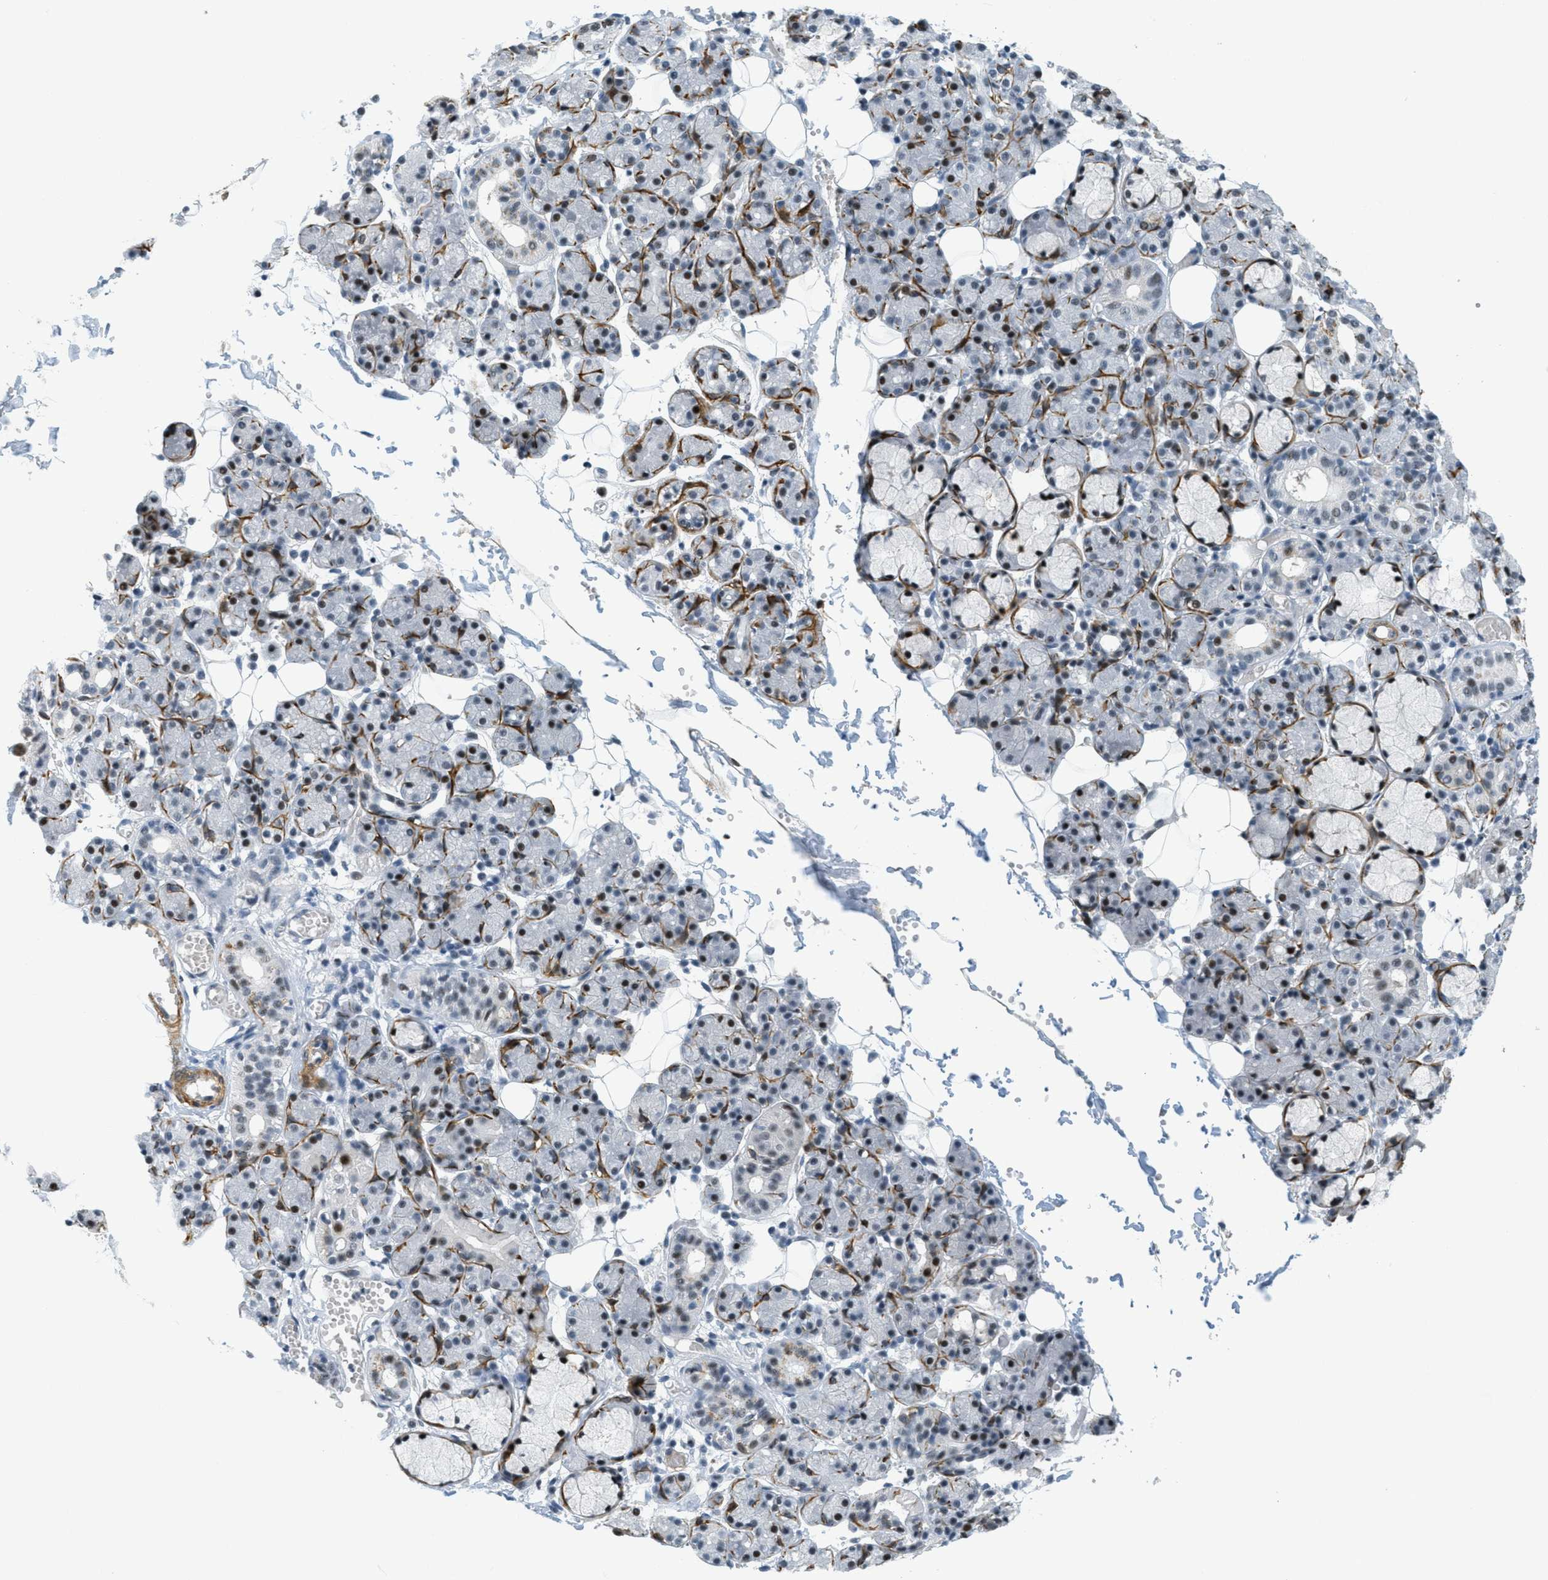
{"staining": {"intensity": "moderate", "quantity": "<25%", "location": "nuclear"}, "tissue": "salivary gland", "cell_type": "Glandular cells", "image_type": "normal", "snomed": [{"axis": "morphology", "description": "Normal tissue, NOS"}, {"axis": "topography", "description": "Salivary gland"}], "caption": "Salivary gland stained for a protein (brown) shows moderate nuclear positive positivity in approximately <25% of glandular cells.", "gene": "ZDHHC23", "patient": {"sex": "male", "age": 63}}